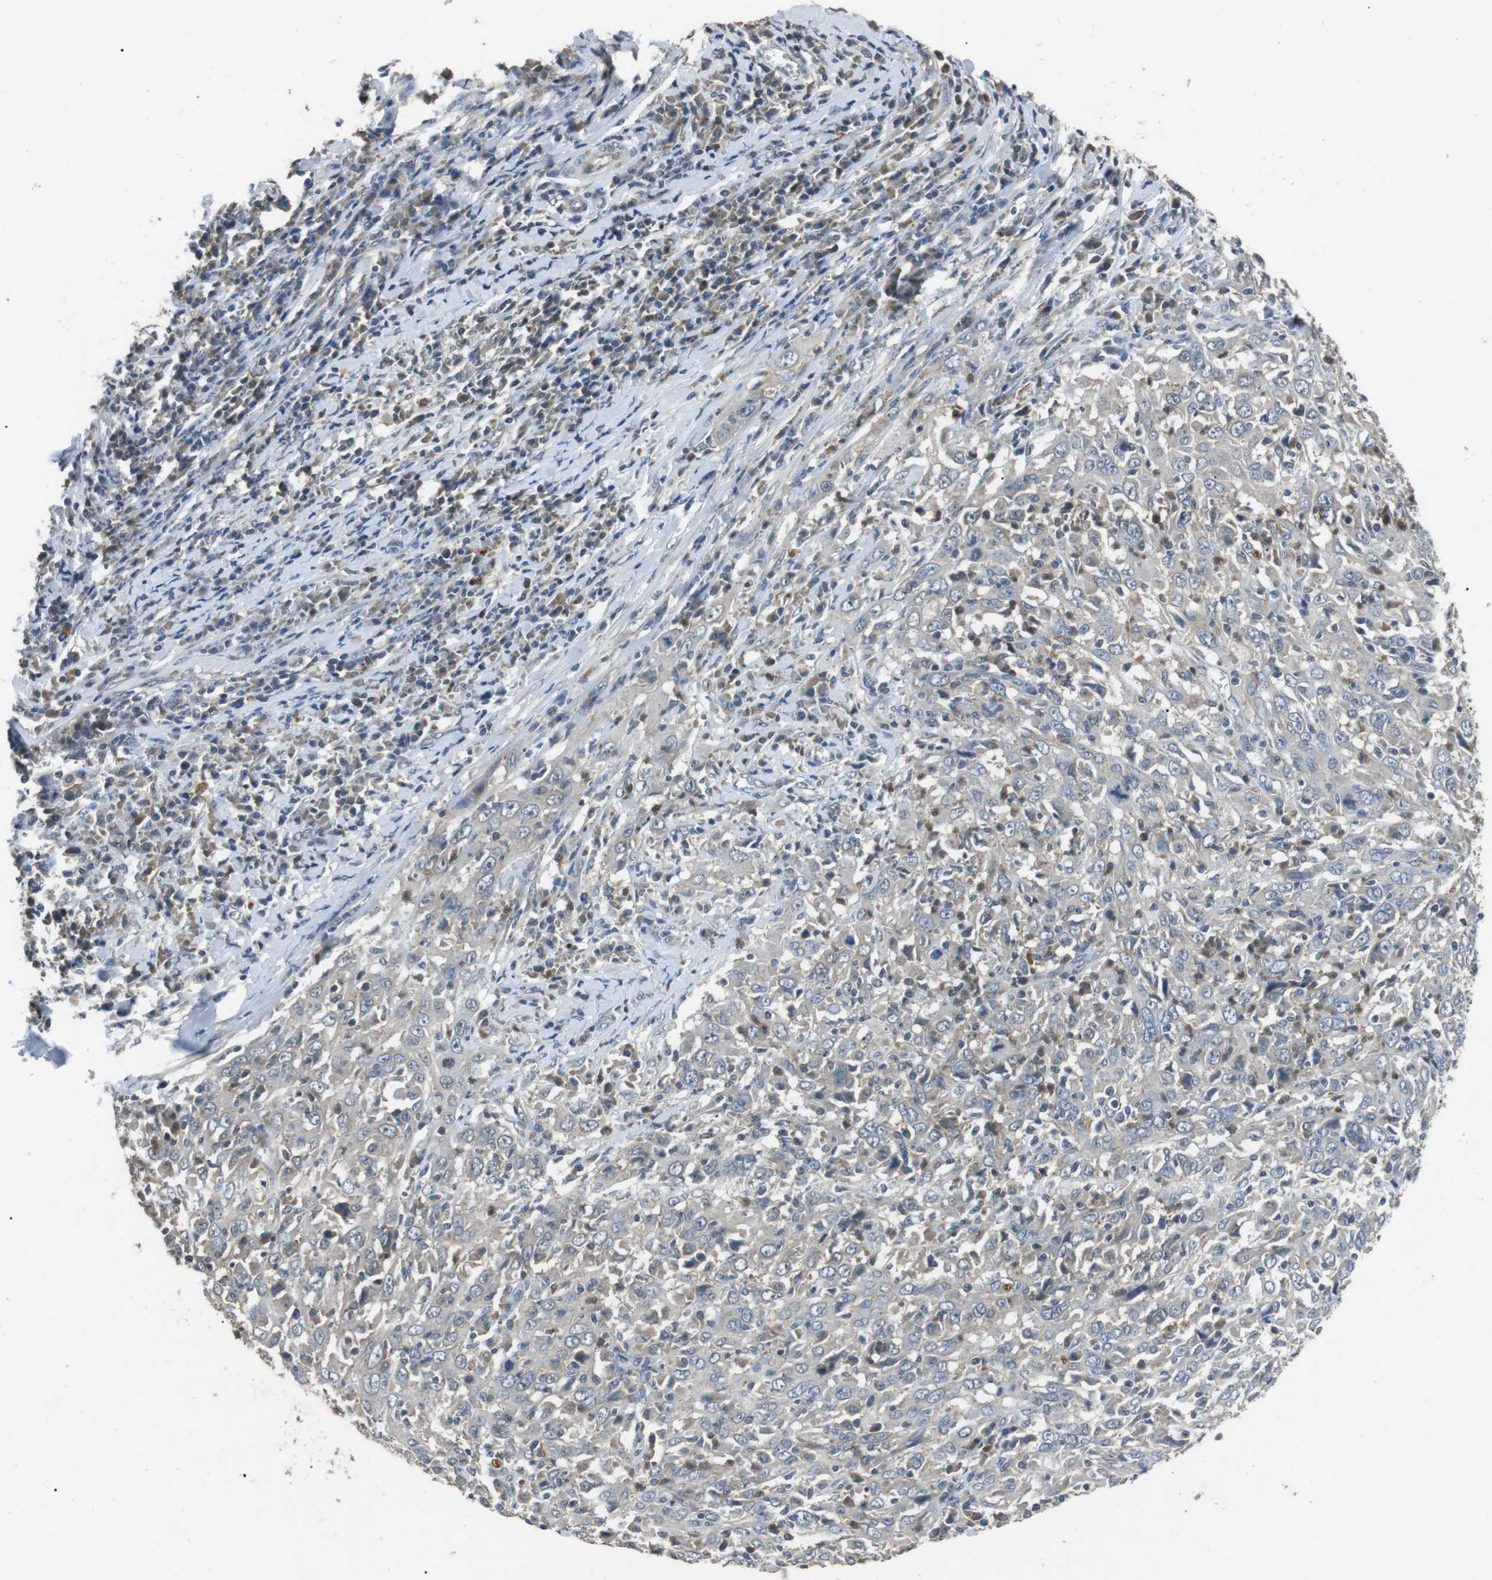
{"staining": {"intensity": "negative", "quantity": "none", "location": "none"}, "tissue": "cervical cancer", "cell_type": "Tumor cells", "image_type": "cancer", "snomed": [{"axis": "morphology", "description": "Squamous cell carcinoma, NOS"}, {"axis": "topography", "description": "Cervix"}], "caption": "This is a histopathology image of immunohistochemistry (IHC) staining of cervical cancer, which shows no staining in tumor cells.", "gene": "NEK7", "patient": {"sex": "female", "age": 46}}